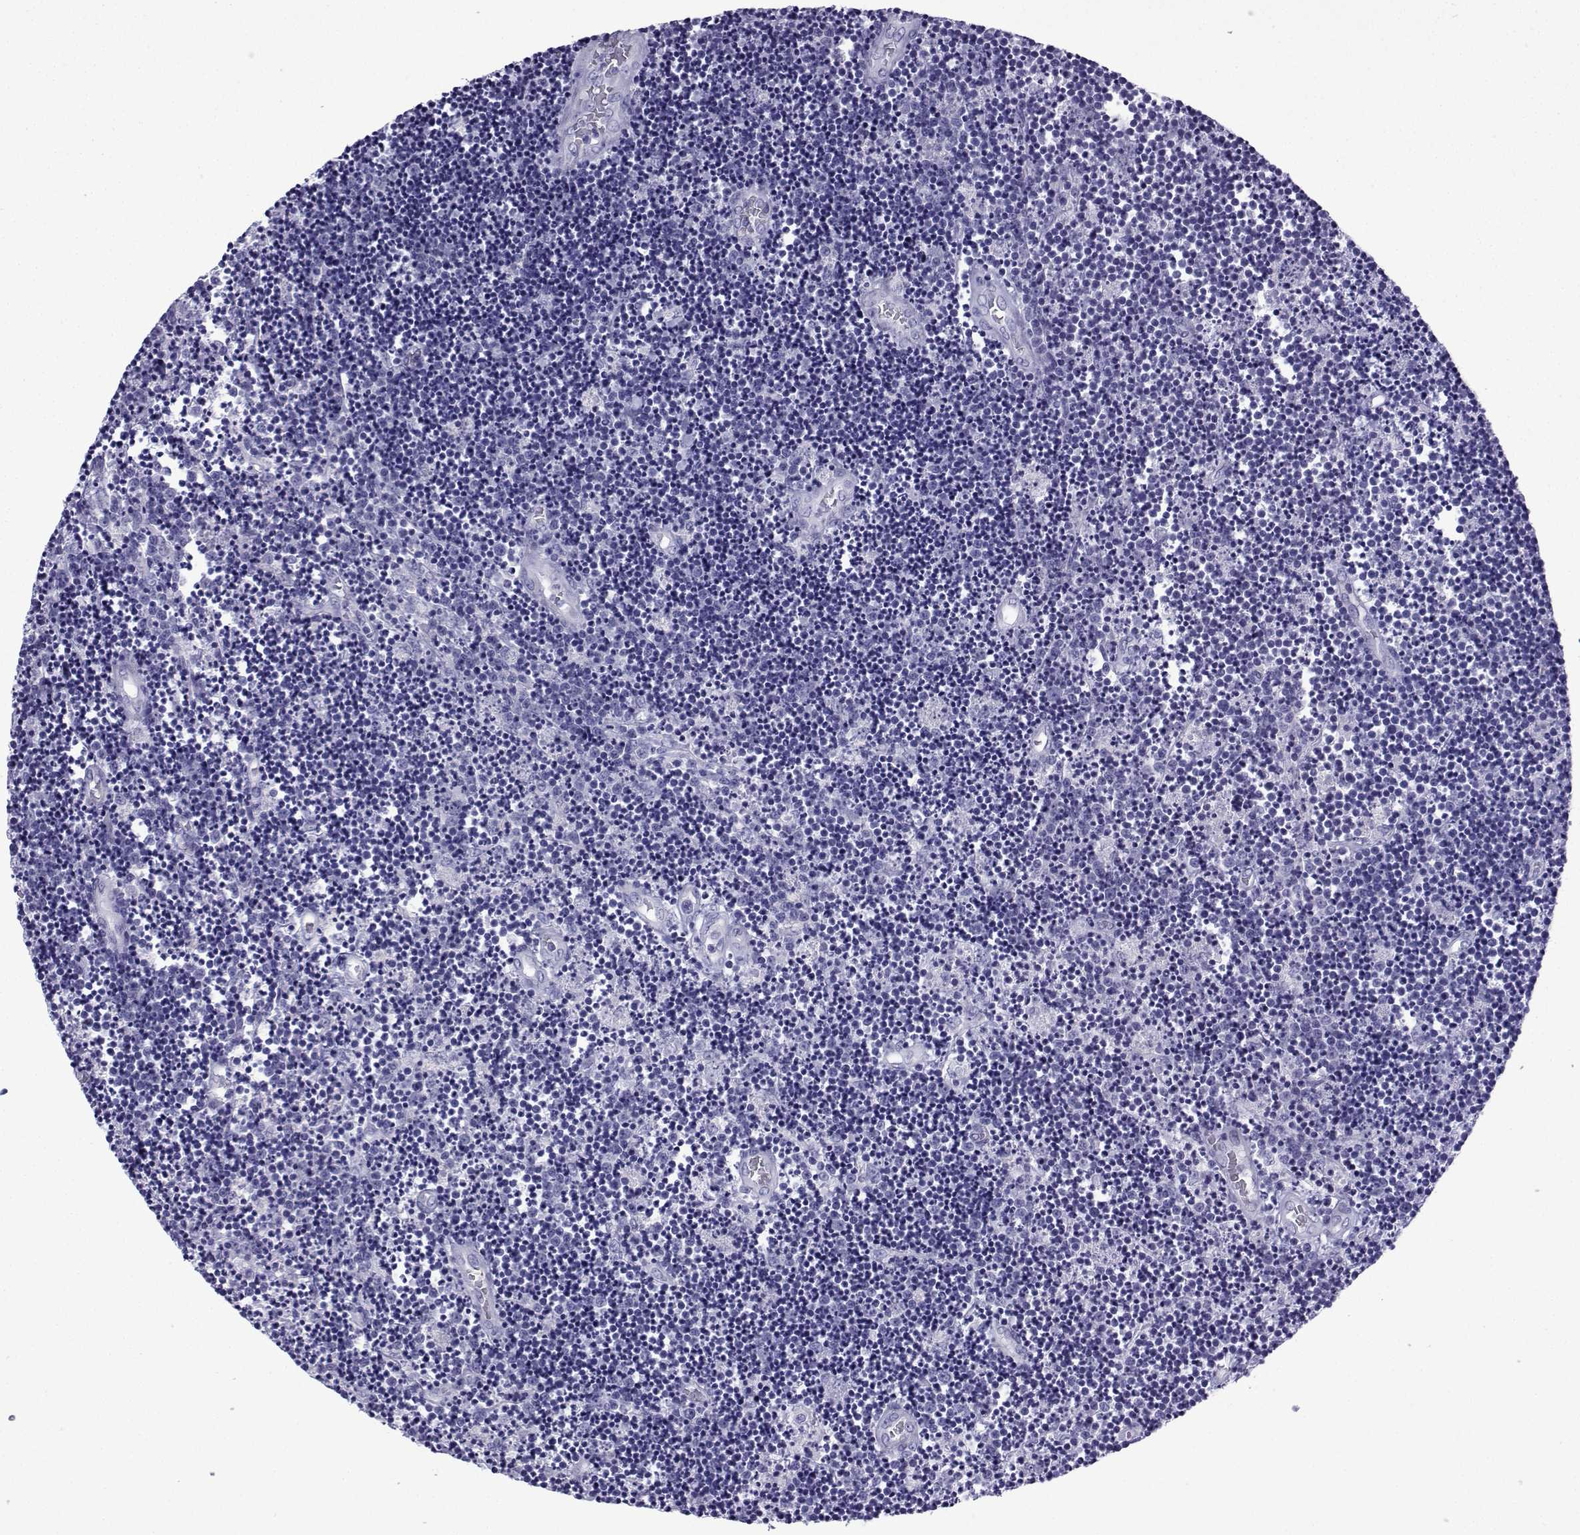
{"staining": {"intensity": "negative", "quantity": "none", "location": "none"}, "tissue": "lymphoma", "cell_type": "Tumor cells", "image_type": "cancer", "snomed": [{"axis": "morphology", "description": "Malignant lymphoma, non-Hodgkin's type, Low grade"}, {"axis": "topography", "description": "Brain"}], "caption": "There is no significant positivity in tumor cells of lymphoma.", "gene": "TRIM46", "patient": {"sex": "female", "age": 66}}